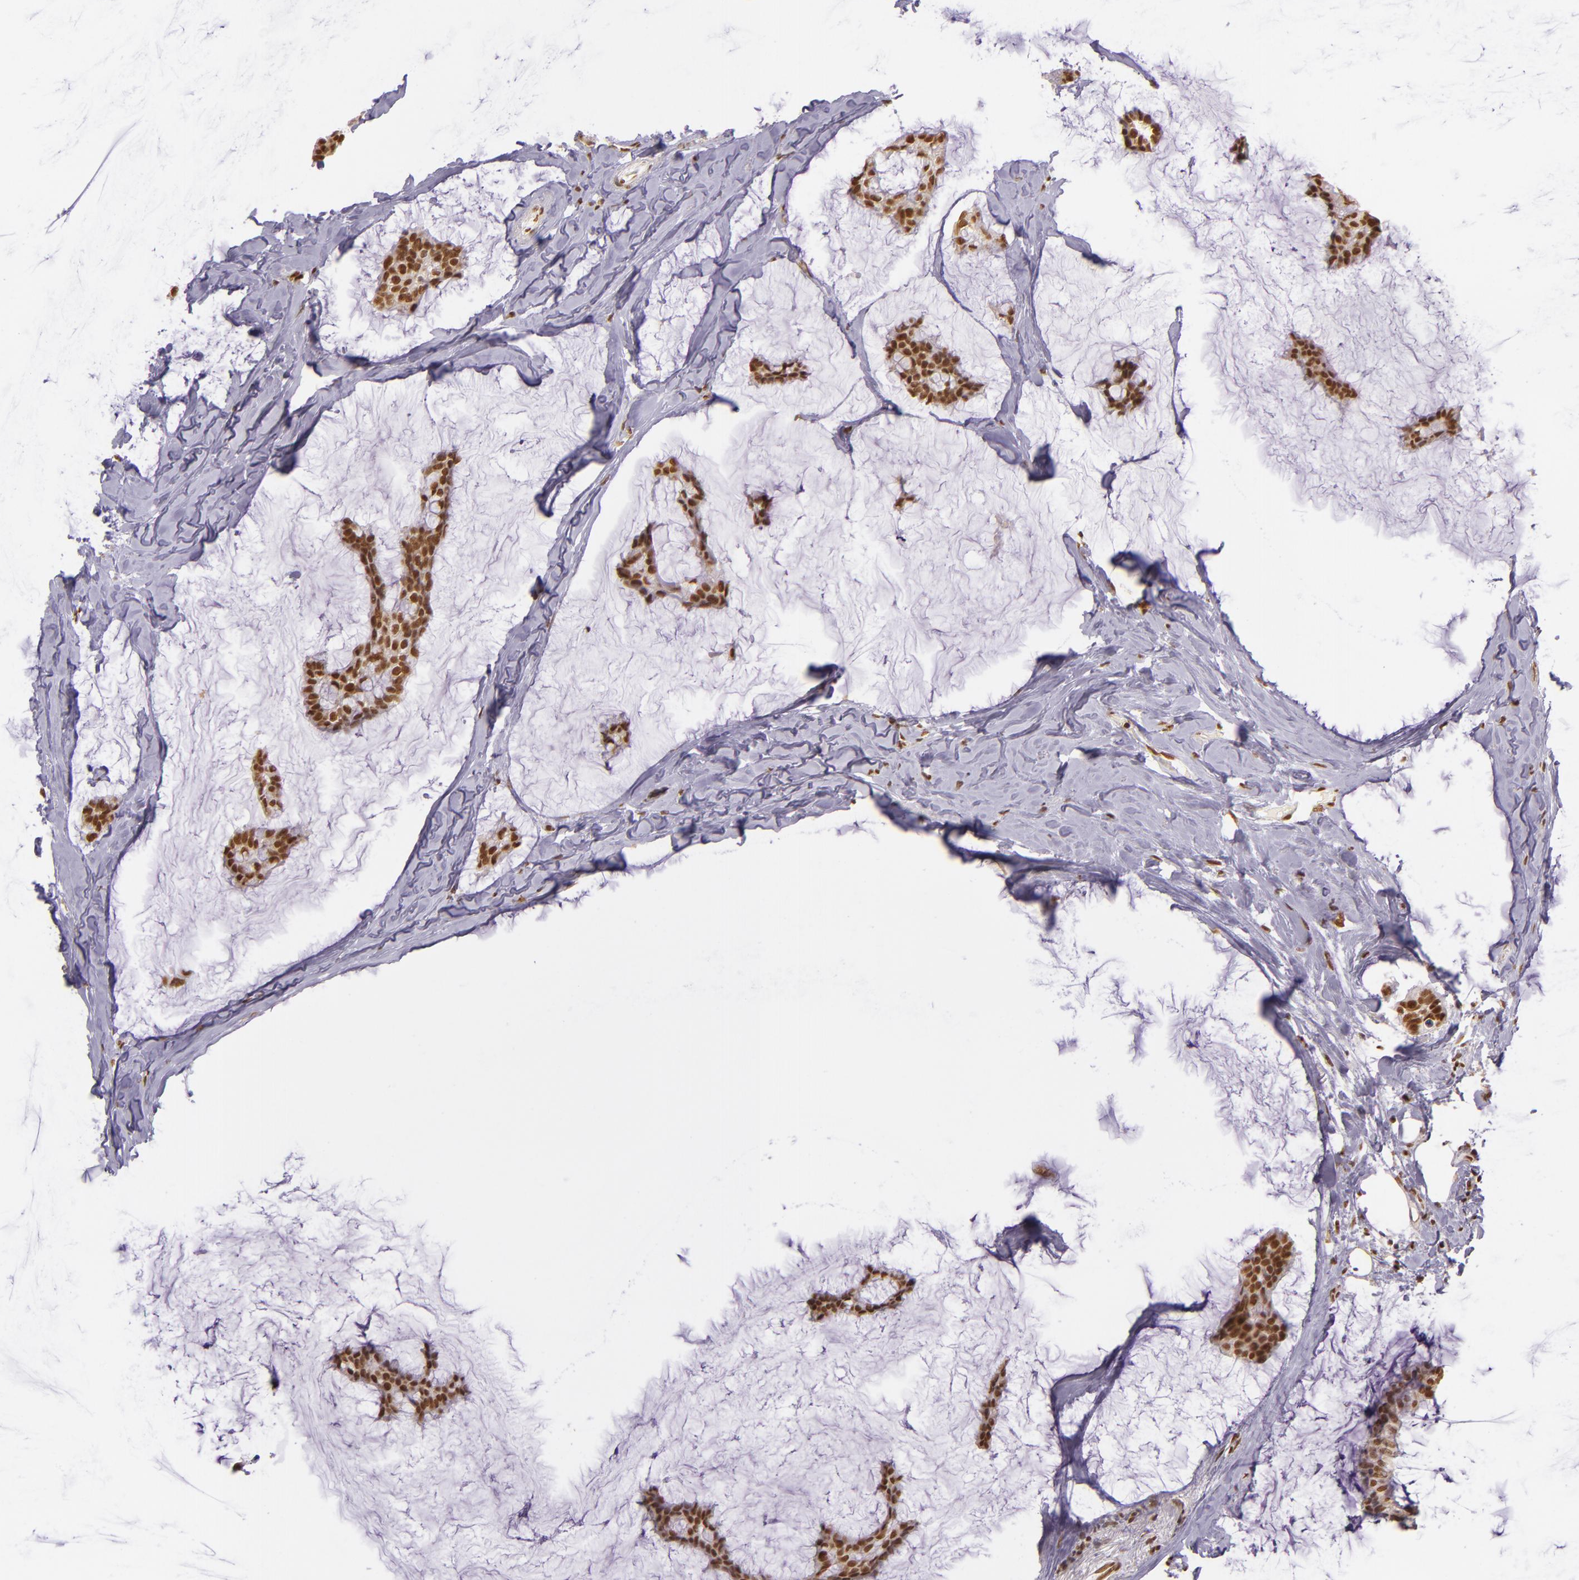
{"staining": {"intensity": "moderate", "quantity": ">75%", "location": "nuclear"}, "tissue": "breast cancer", "cell_type": "Tumor cells", "image_type": "cancer", "snomed": [{"axis": "morphology", "description": "Duct carcinoma"}, {"axis": "topography", "description": "Breast"}], "caption": "Immunohistochemistry (IHC) staining of breast invasive ductal carcinoma, which demonstrates medium levels of moderate nuclear expression in approximately >75% of tumor cells indicating moderate nuclear protein positivity. The staining was performed using DAB (3,3'-diaminobenzidine) (brown) for protein detection and nuclei were counterstained in hematoxylin (blue).", "gene": "USF1", "patient": {"sex": "female", "age": 93}}